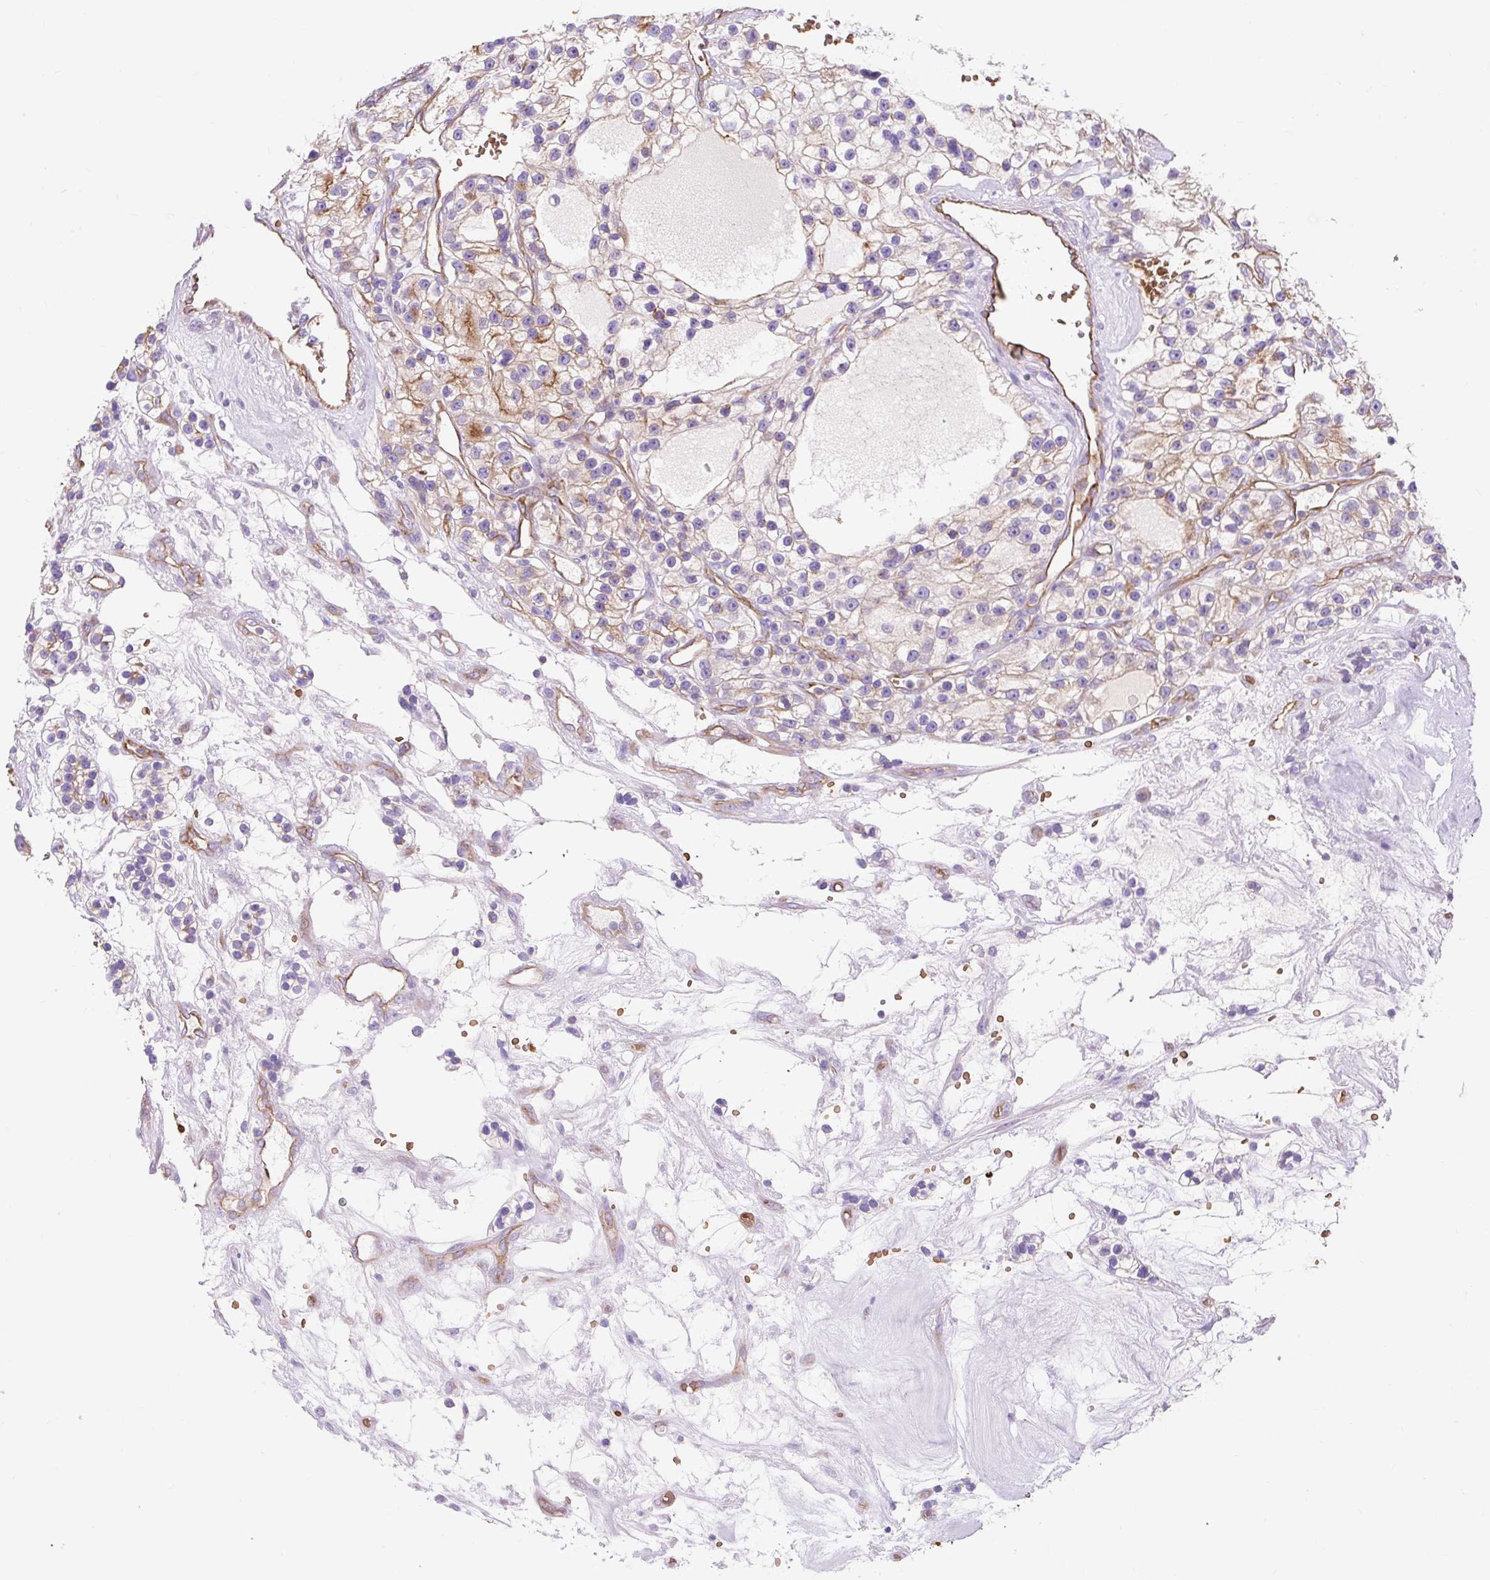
{"staining": {"intensity": "moderate", "quantity": "<25%", "location": "cytoplasmic/membranous"}, "tissue": "renal cancer", "cell_type": "Tumor cells", "image_type": "cancer", "snomed": [{"axis": "morphology", "description": "Adenocarcinoma, NOS"}, {"axis": "topography", "description": "Kidney"}], "caption": "This is an image of IHC staining of renal cancer (adenocarcinoma), which shows moderate staining in the cytoplasmic/membranous of tumor cells.", "gene": "HIP1R", "patient": {"sex": "female", "age": 57}}